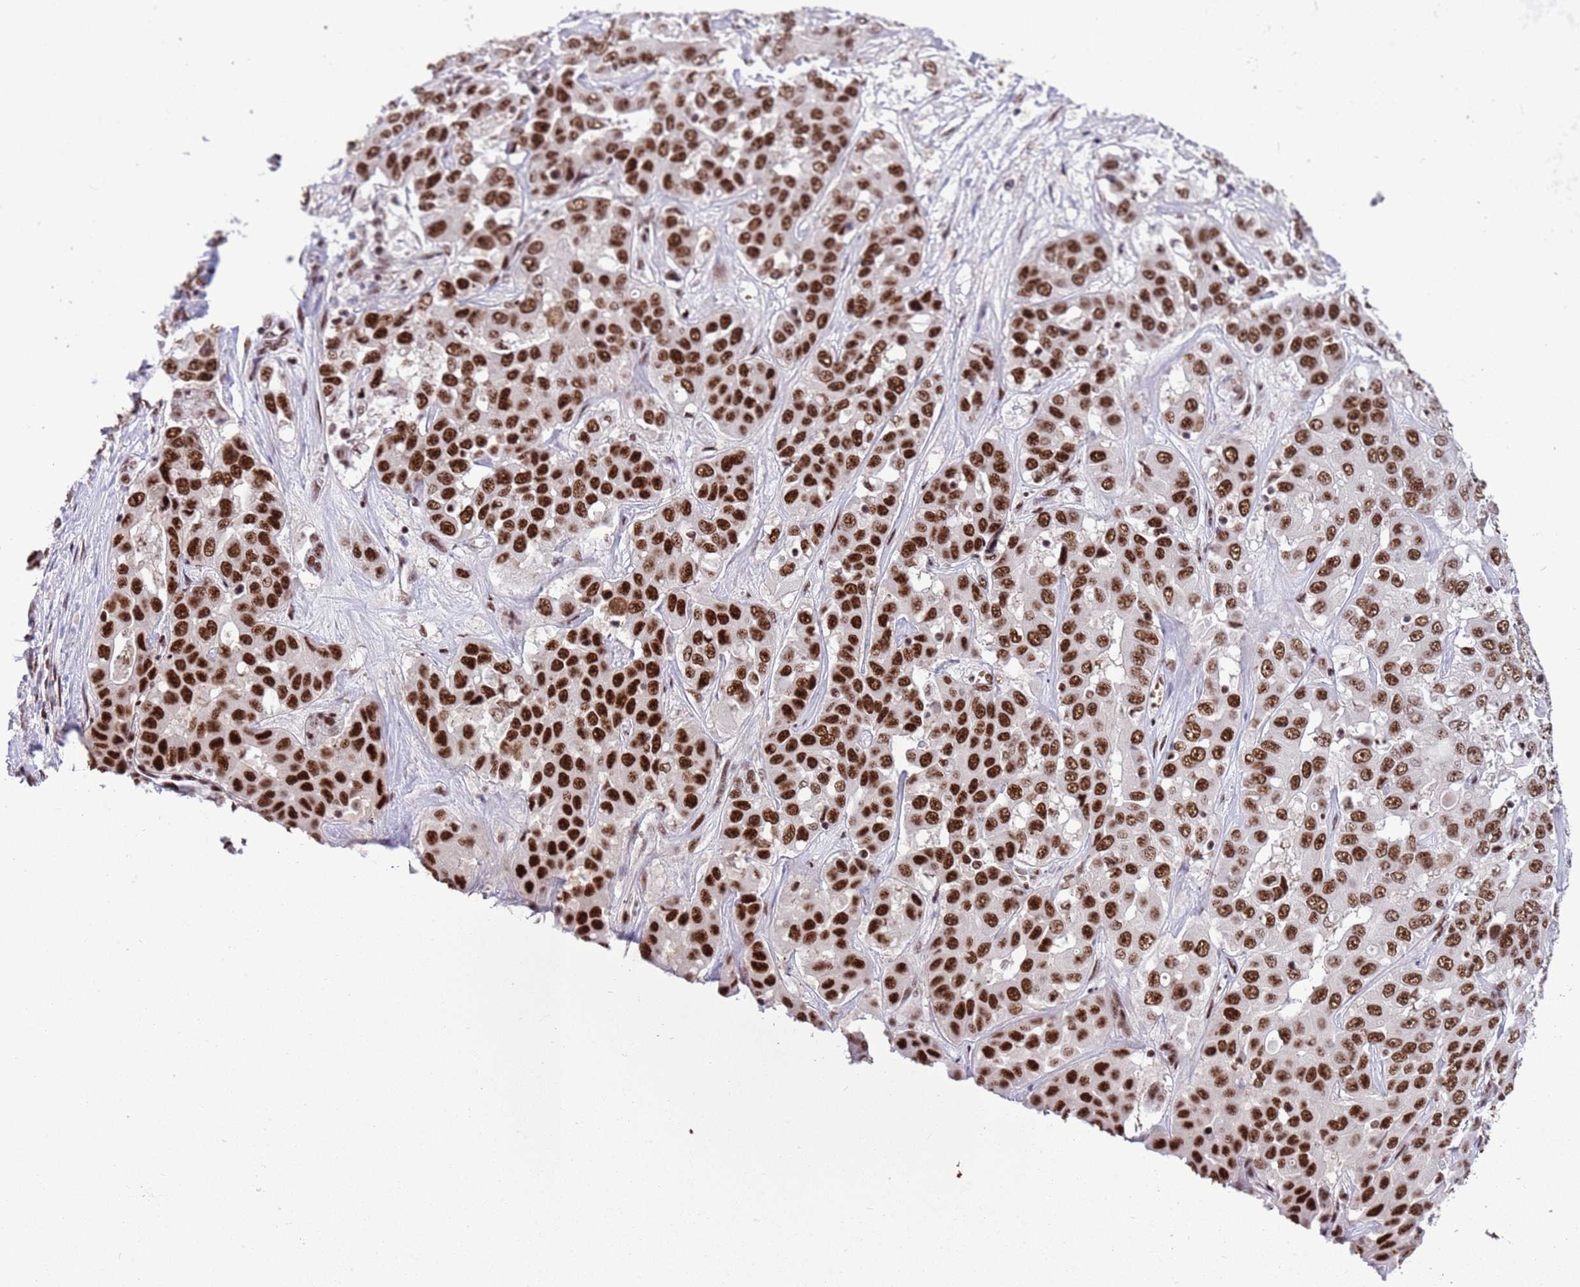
{"staining": {"intensity": "strong", "quantity": ">75%", "location": "nuclear"}, "tissue": "liver cancer", "cell_type": "Tumor cells", "image_type": "cancer", "snomed": [{"axis": "morphology", "description": "Cholangiocarcinoma"}, {"axis": "topography", "description": "Liver"}], "caption": "About >75% of tumor cells in liver cancer reveal strong nuclear protein expression as visualized by brown immunohistochemical staining.", "gene": "THOC2", "patient": {"sex": "female", "age": 52}}